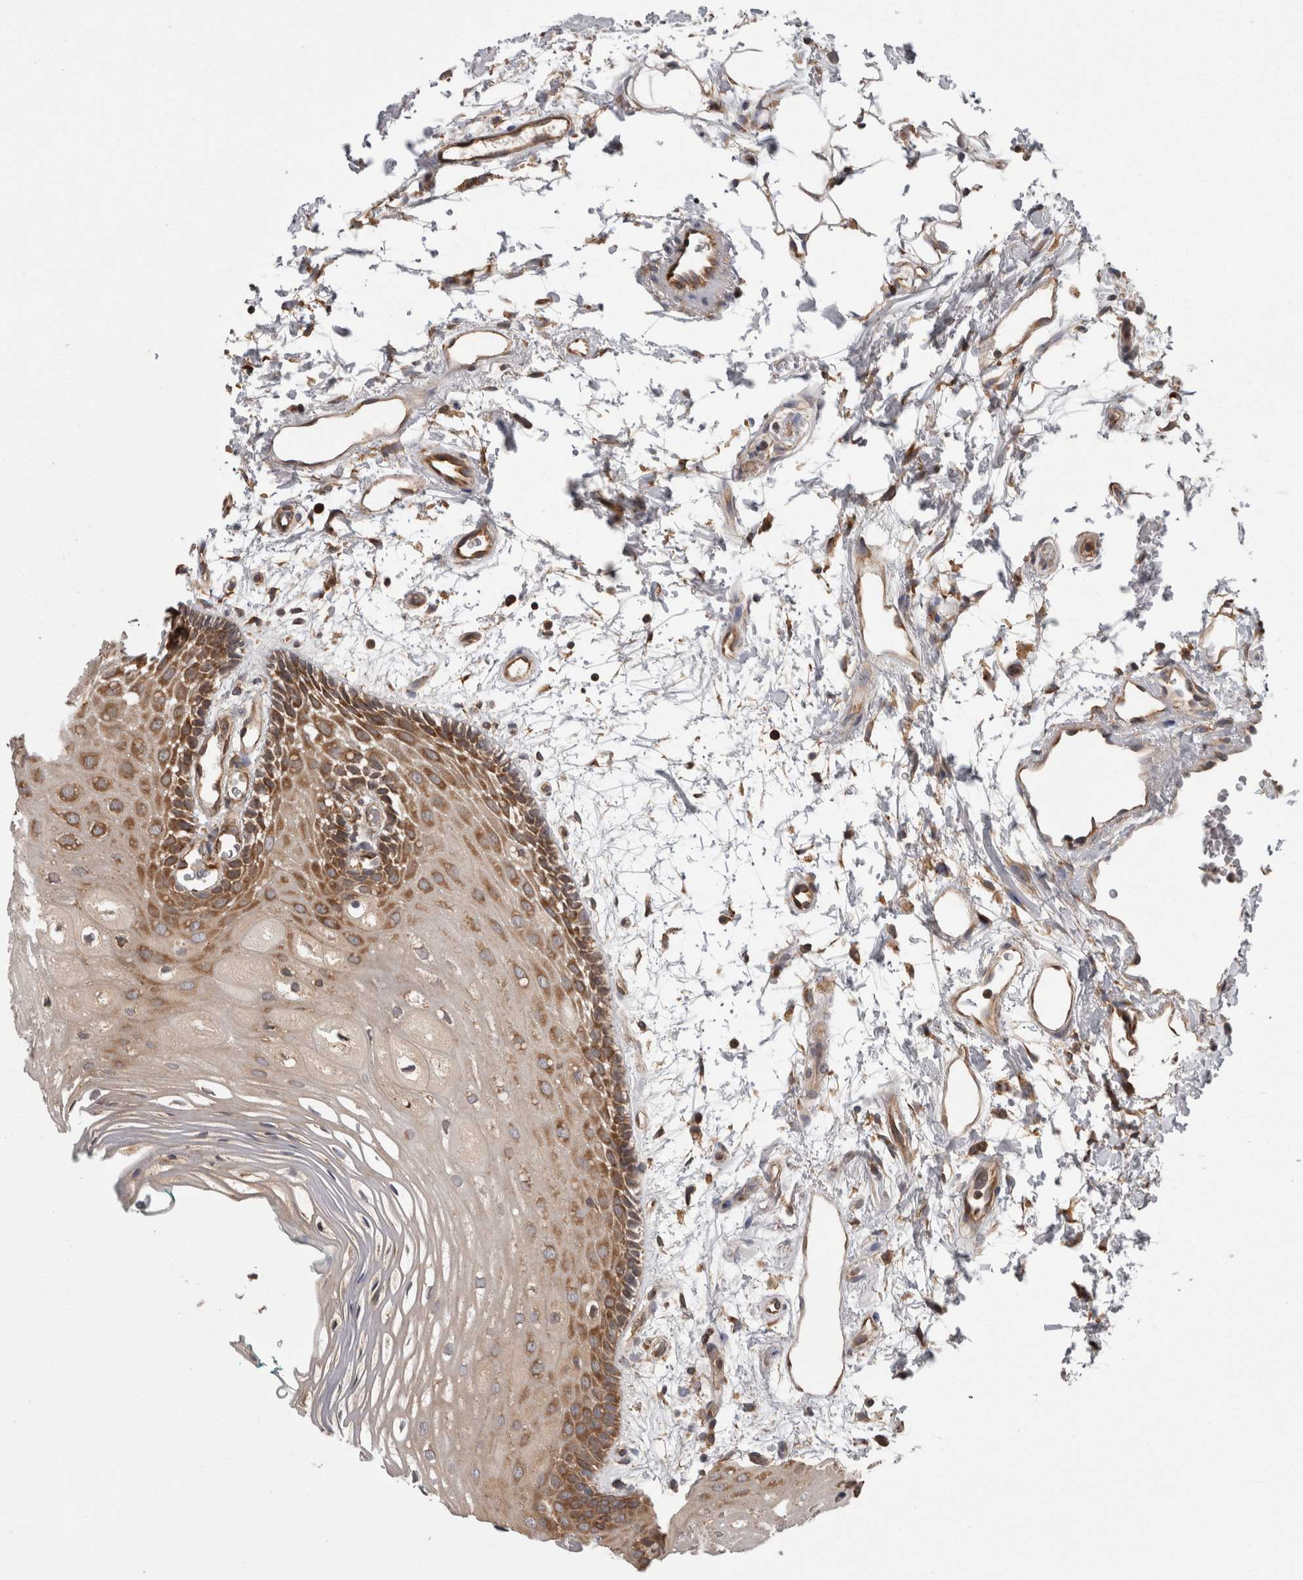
{"staining": {"intensity": "strong", "quantity": ">75%", "location": "cytoplasmic/membranous"}, "tissue": "oral mucosa", "cell_type": "Squamous epithelial cells", "image_type": "normal", "snomed": [{"axis": "morphology", "description": "Normal tissue, NOS"}, {"axis": "topography", "description": "Skeletal muscle"}, {"axis": "topography", "description": "Oral tissue"}, {"axis": "topography", "description": "Peripheral nerve tissue"}], "caption": "Immunohistochemical staining of unremarkable oral mucosa demonstrates >75% levels of strong cytoplasmic/membranous protein positivity in approximately >75% of squamous epithelial cells.", "gene": "SMCR8", "patient": {"sex": "female", "age": 84}}